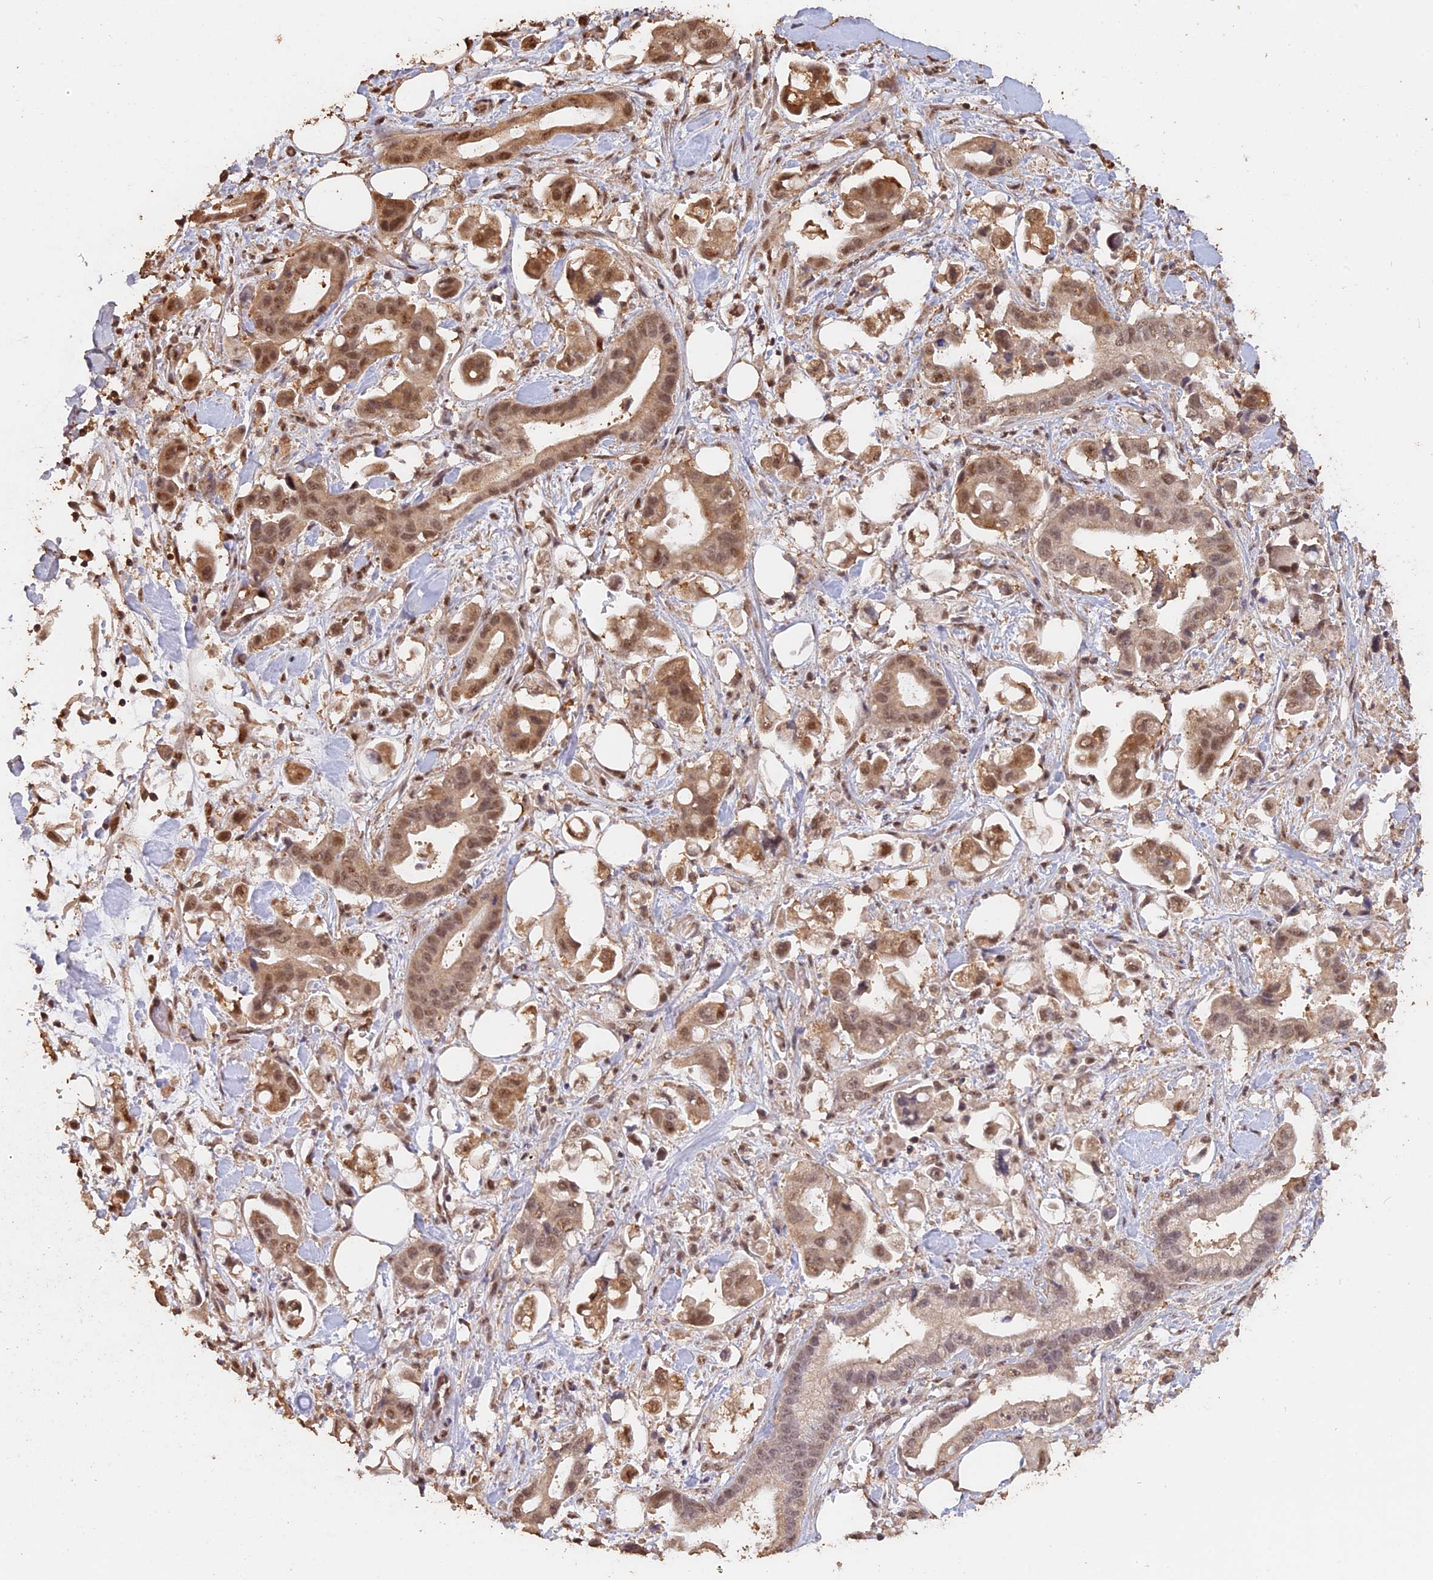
{"staining": {"intensity": "moderate", "quantity": ">75%", "location": "cytoplasmic/membranous,nuclear"}, "tissue": "stomach cancer", "cell_type": "Tumor cells", "image_type": "cancer", "snomed": [{"axis": "morphology", "description": "Adenocarcinoma, NOS"}, {"axis": "topography", "description": "Stomach"}], "caption": "This micrograph shows IHC staining of stomach adenocarcinoma, with medium moderate cytoplasmic/membranous and nuclear expression in about >75% of tumor cells.", "gene": "PSMC6", "patient": {"sex": "male", "age": 62}}